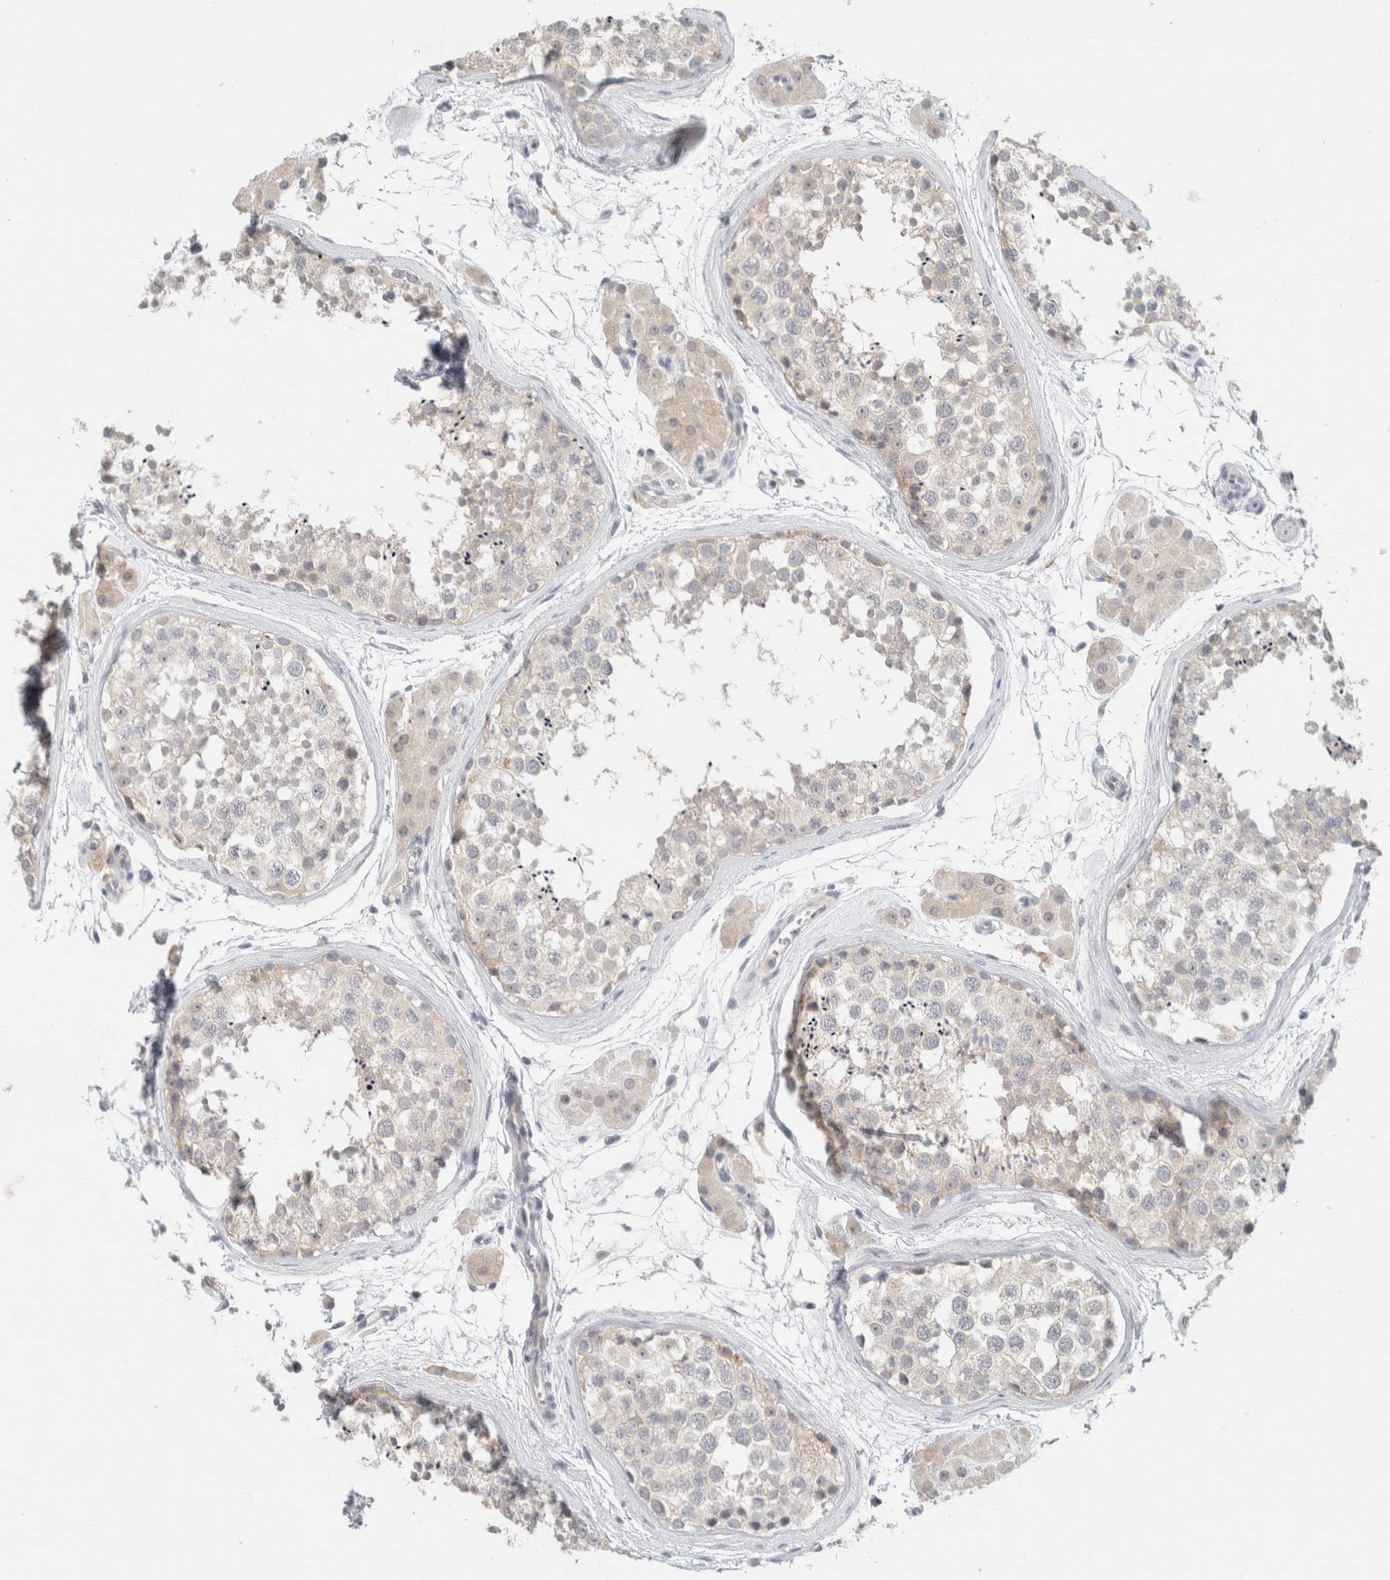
{"staining": {"intensity": "weak", "quantity": "25%-75%", "location": "cytoplasmic/membranous"}, "tissue": "testis", "cell_type": "Cells in seminiferous ducts", "image_type": "normal", "snomed": [{"axis": "morphology", "description": "Normal tissue, NOS"}, {"axis": "topography", "description": "Testis"}], "caption": "Protein staining reveals weak cytoplasmic/membranous positivity in about 25%-75% of cells in seminiferous ducts in benign testis. (DAB (3,3'-diaminobenzidine) = brown stain, brightfield microscopy at high magnification).", "gene": "SDR16C5", "patient": {"sex": "male", "age": 56}}